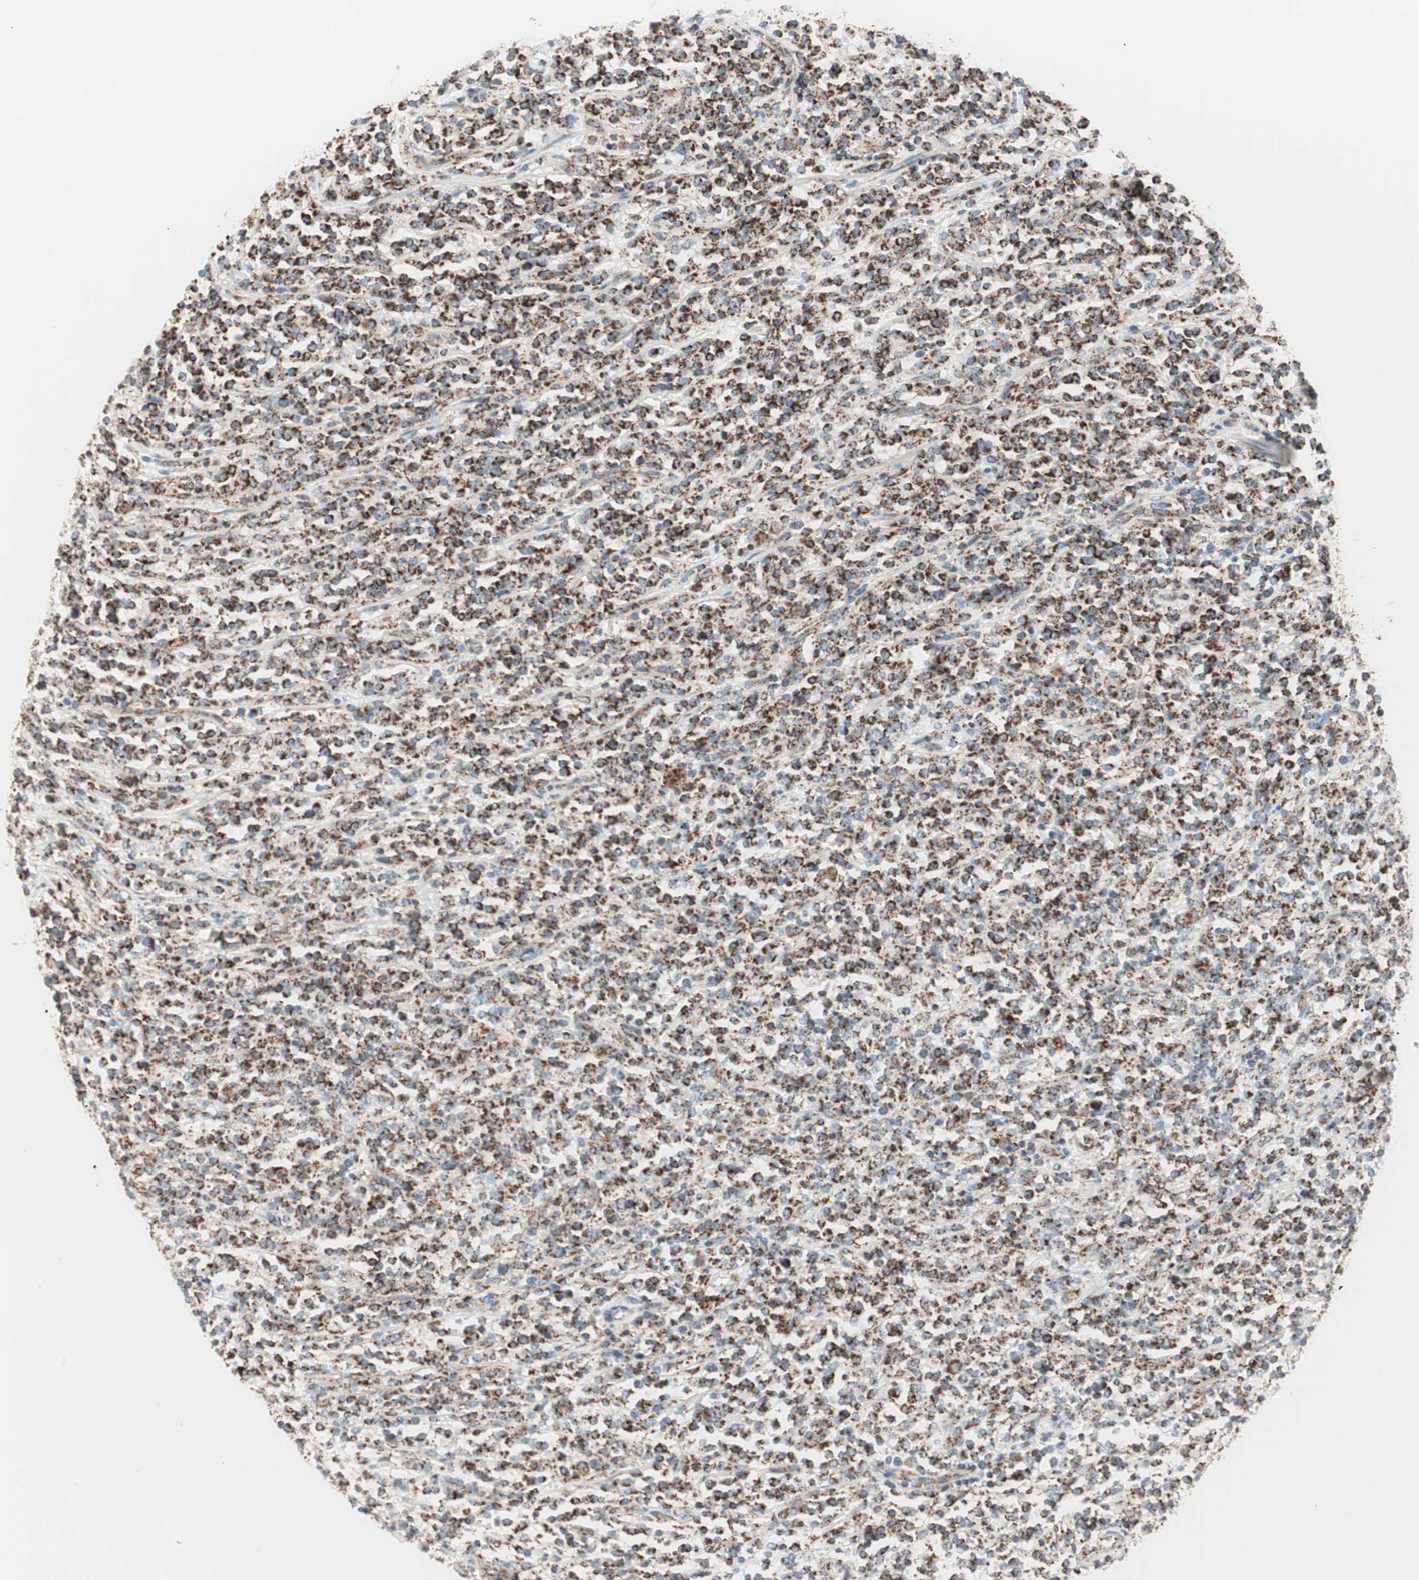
{"staining": {"intensity": "strong", "quantity": ">75%", "location": "cytoplasmic/membranous"}, "tissue": "lymphoma", "cell_type": "Tumor cells", "image_type": "cancer", "snomed": [{"axis": "morphology", "description": "Malignant lymphoma, non-Hodgkin's type, High grade"}, {"axis": "topography", "description": "Soft tissue"}], "caption": "High-grade malignant lymphoma, non-Hodgkin's type stained with a protein marker displays strong staining in tumor cells.", "gene": "TOMM20", "patient": {"sex": "male", "age": 18}}